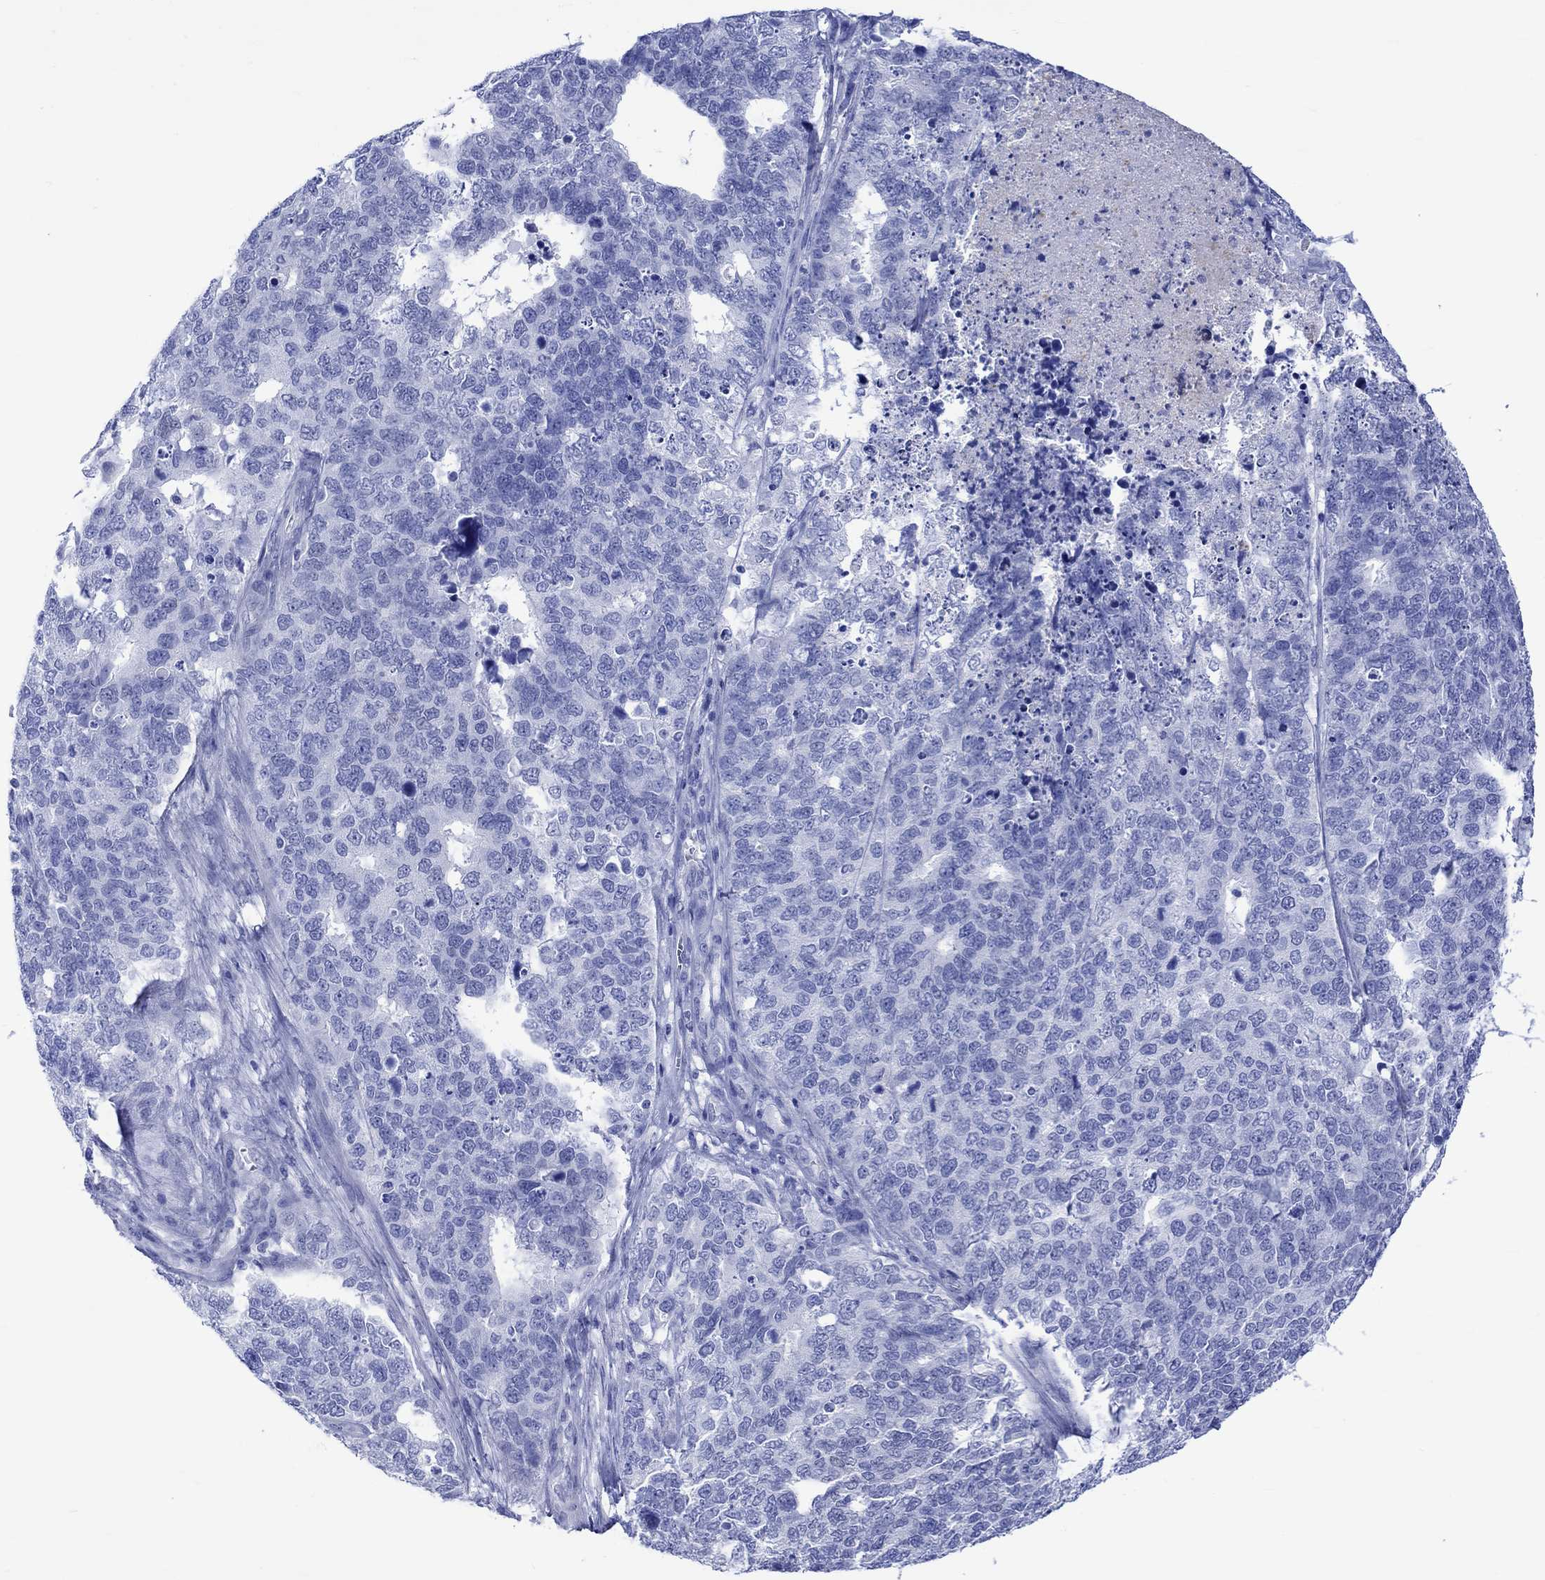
{"staining": {"intensity": "negative", "quantity": "none", "location": "none"}, "tissue": "cervical cancer", "cell_type": "Tumor cells", "image_type": "cancer", "snomed": [{"axis": "morphology", "description": "Squamous cell carcinoma, NOS"}, {"axis": "topography", "description": "Cervix"}], "caption": "Immunohistochemical staining of cervical squamous cell carcinoma shows no significant positivity in tumor cells.", "gene": "KLHL33", "patient": {"sex": "female", "age": 63}}